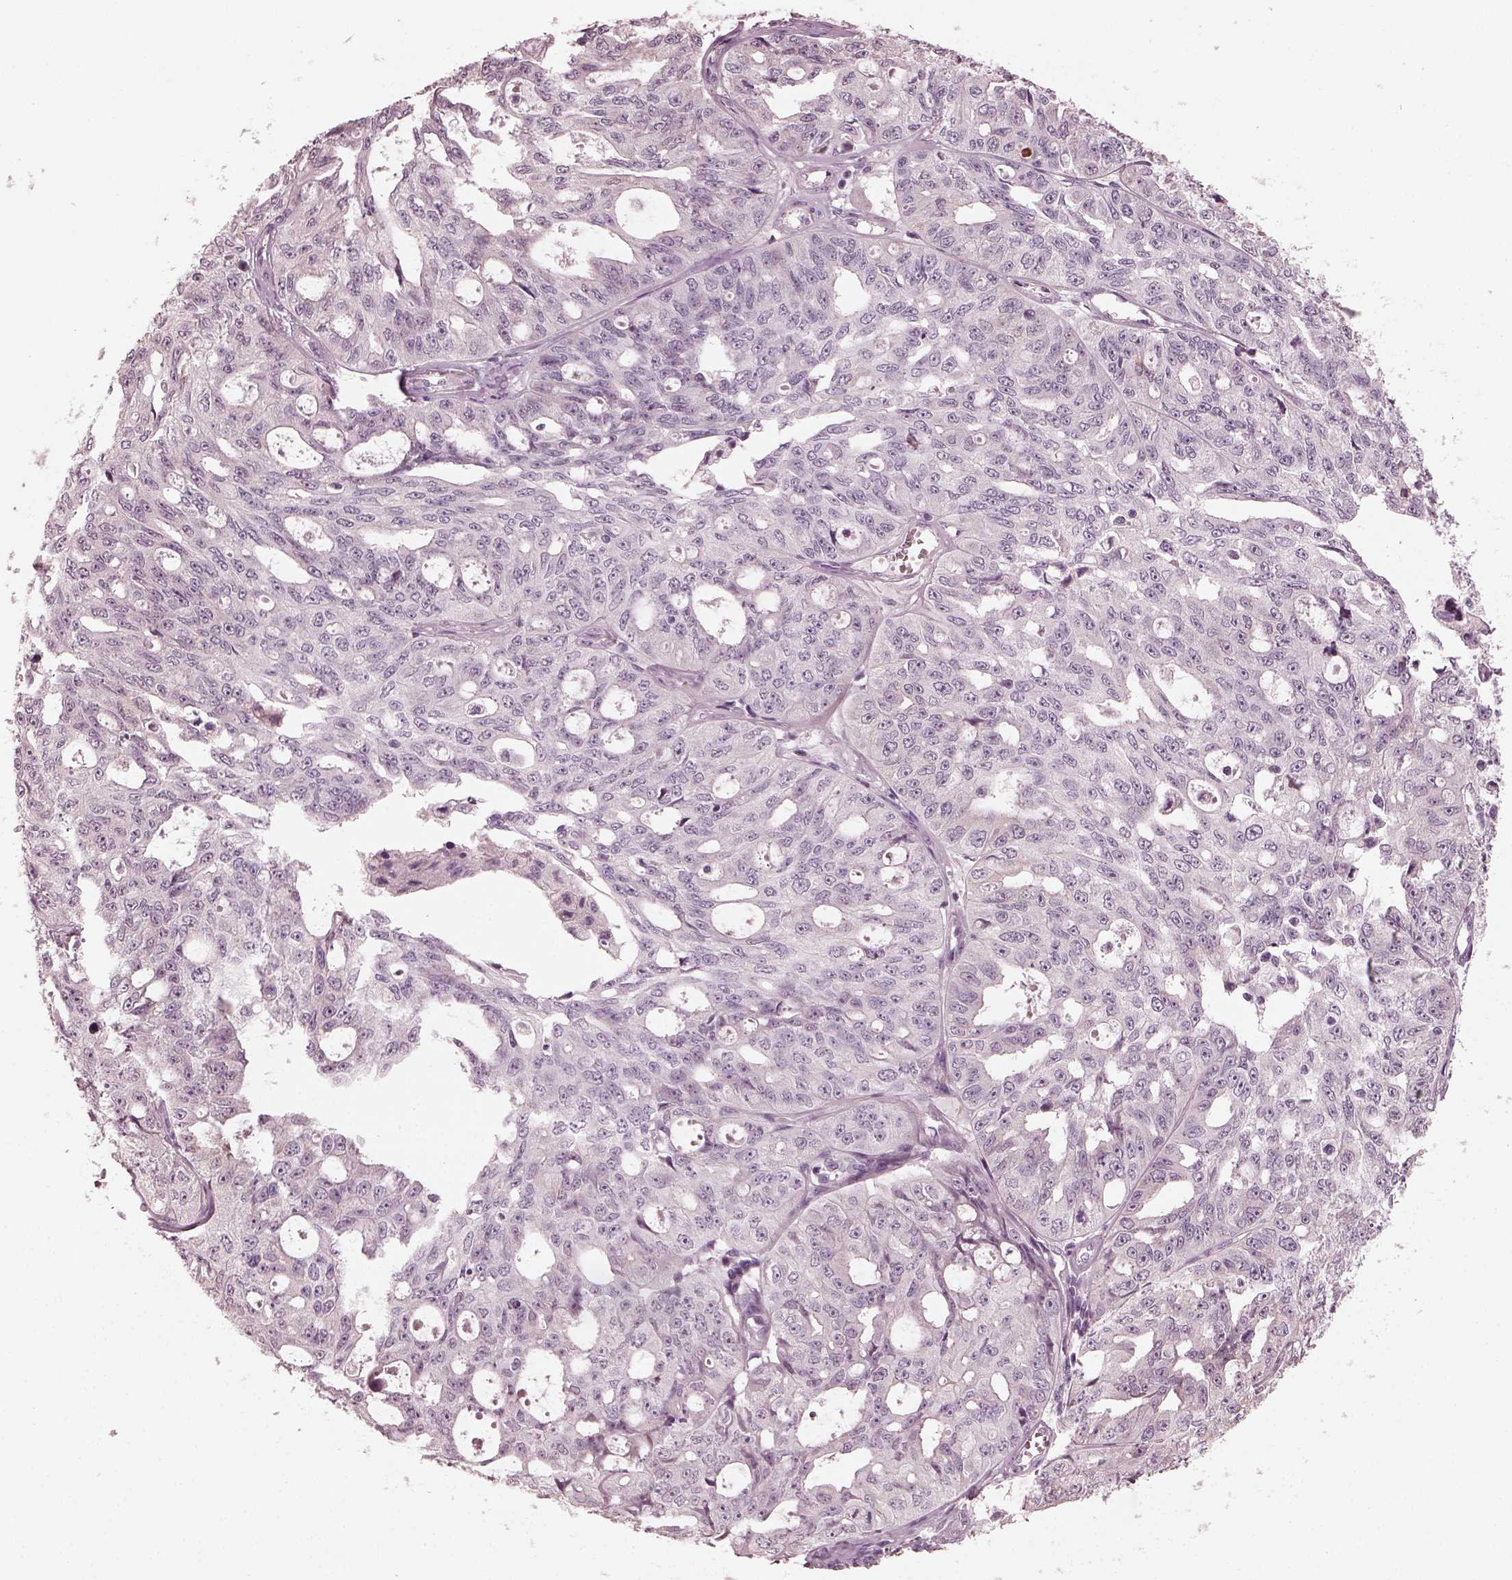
{"staining": {"intensity": "negative", "quantity": "none", "location": "none"}, "tissue": "ovarian cancer", "cell_type": "Tumor cells", "image_type": "cancer", "snomed": [{"axis": "morphology", "description": "Carcinoma, endometroid"}, {"axis": "topography", "description": "Ovary"}], "caption": "The IHC photomicrograph has no significant expression in tumor cells of ovarian cancer (endometroid carcinoma) tissue. (DAB immunohistochemistry visualized using brightfield microscopy, high magnification).", "gene": "OPTC", "patient": {"sex": "female", "age": 65}}